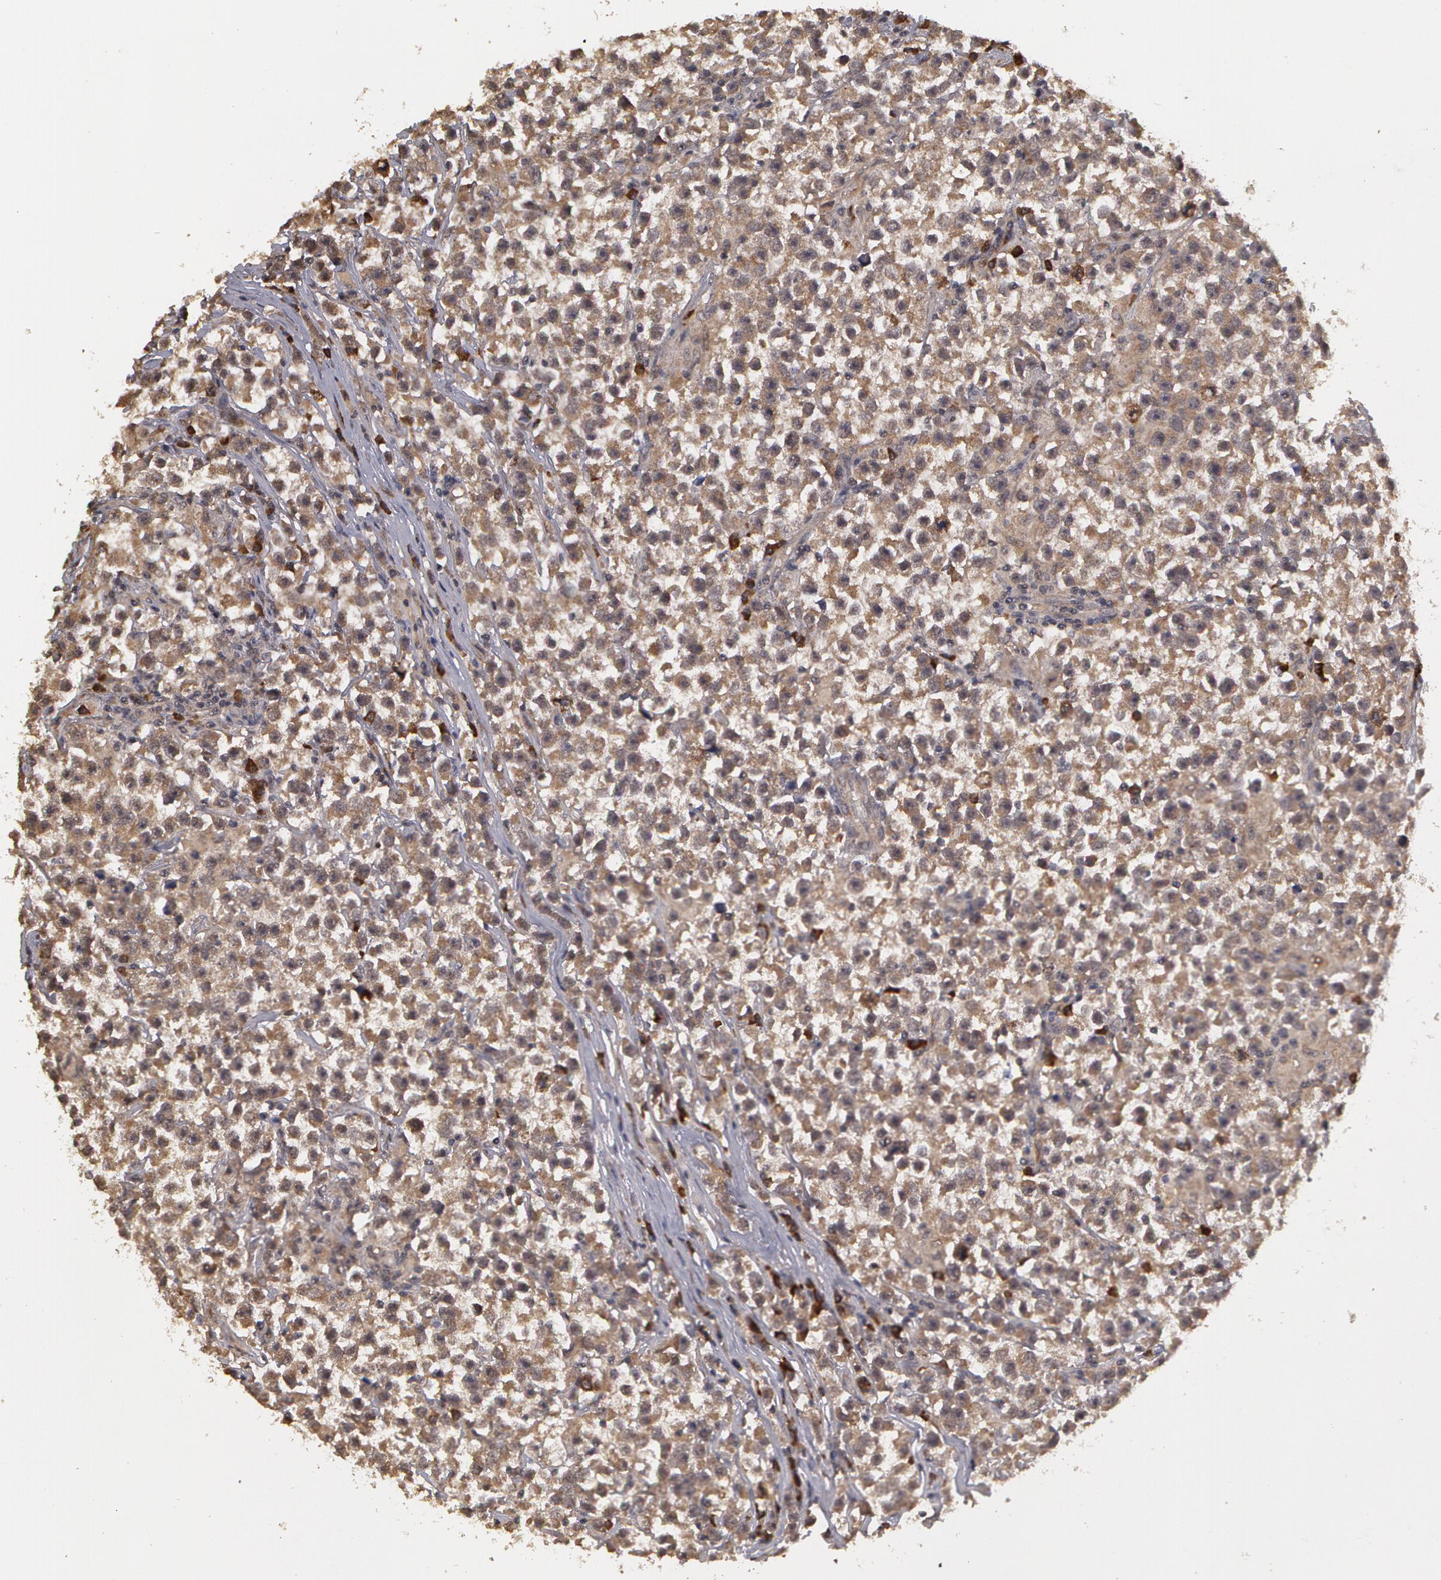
{"staining": {"intensity": "moderate", "quantity": ">75%", "location": "cytoplasmic/membranous,nuclear"}, "tissue": "testis cancer", "cell_type": "Tumor cells", "image_type": "cancer", "snomed": [{"axis": "morphology", "description": "Seminoma, NOS"}, {"axis": "topography", "description": "Testis"}], "caption": "Tumor cells reveal medium levels of moderate cytoplasmic/membranous and nuclear staining in approximately >75% of cells in human testis cancer (seminoma).", "gene": "GLIS1", "patient": {"sex": "male", "age": 33}}